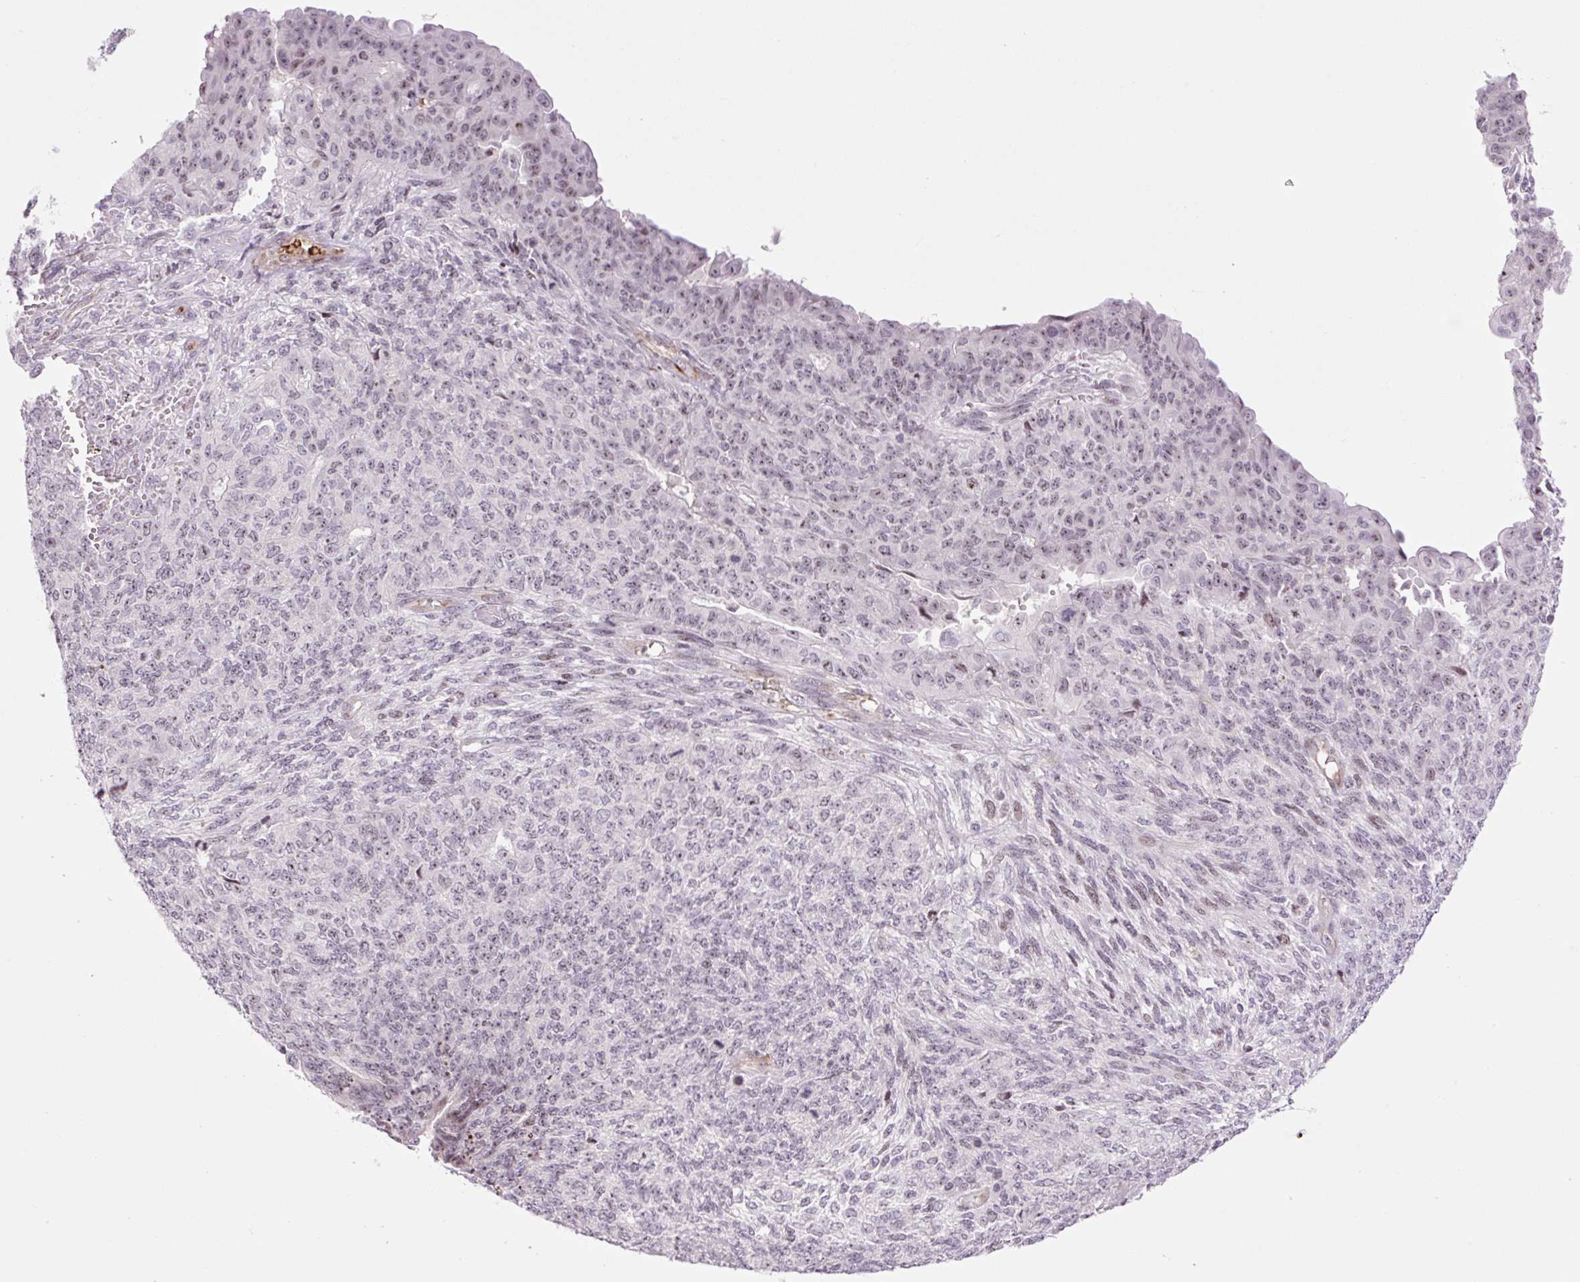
{"staining": {"intensity": "weak", "quantity": "25%-75%", "location": "nuclear"}, "tissue": "endometrial cancer", "cell_type": "Tumor cells", "image_type": "cancer", "snomed": [{"axis": "morphology", "description": "Adenocarcinoma, NOS"}, {"axis": "topography", "description": "Endometrium"}], "caption": "Tumor cells display low levels of weak nuclear staining in about 25%-75% of cells in human adenocarcinoma (endometrial).", "gene": "ZNF417", "patient": {"sex": "female", "age": 32}}